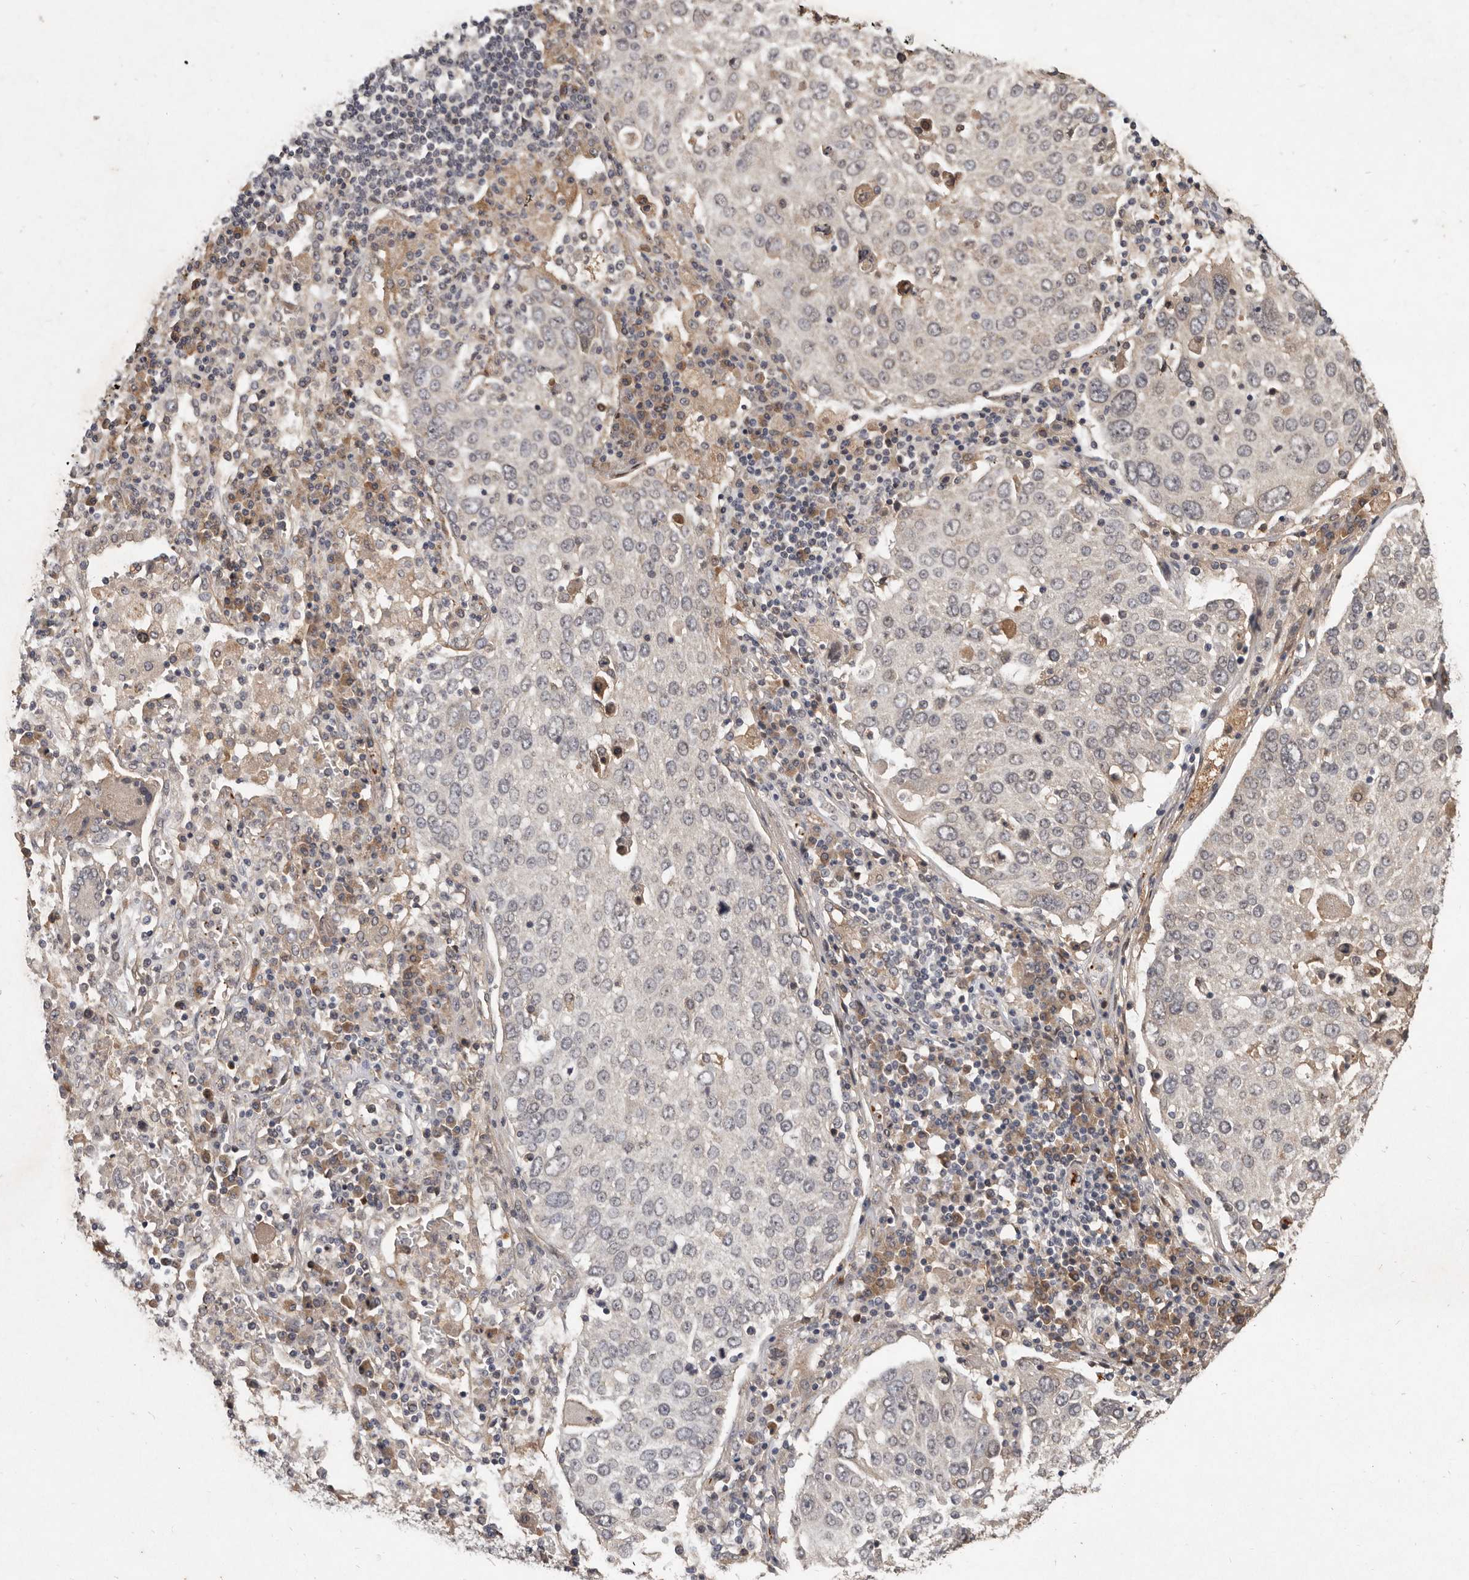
{"staining": {"intensity": "negative", "quantity": "none", "location": "none"}, "tissue": "lung cancer", "cell_type": "Tumor cells", "image_type": "cancer", "snomed": [{"axis": "morphology", "description": "Squamous cell carcinoma, NOS"}, {"axis": "topography", "description": "Lung"}], "caption": "Immunohistochemistry histopathology image of human lung squamous cell carcinoma stained for a protein (brown), which demonstrates no staining in tumor cells. (DAB immunohistochemistry with hematoxylin counter stain).", "gene": "DNAJC28", "patient": {"sex": "male", "age": 65}}